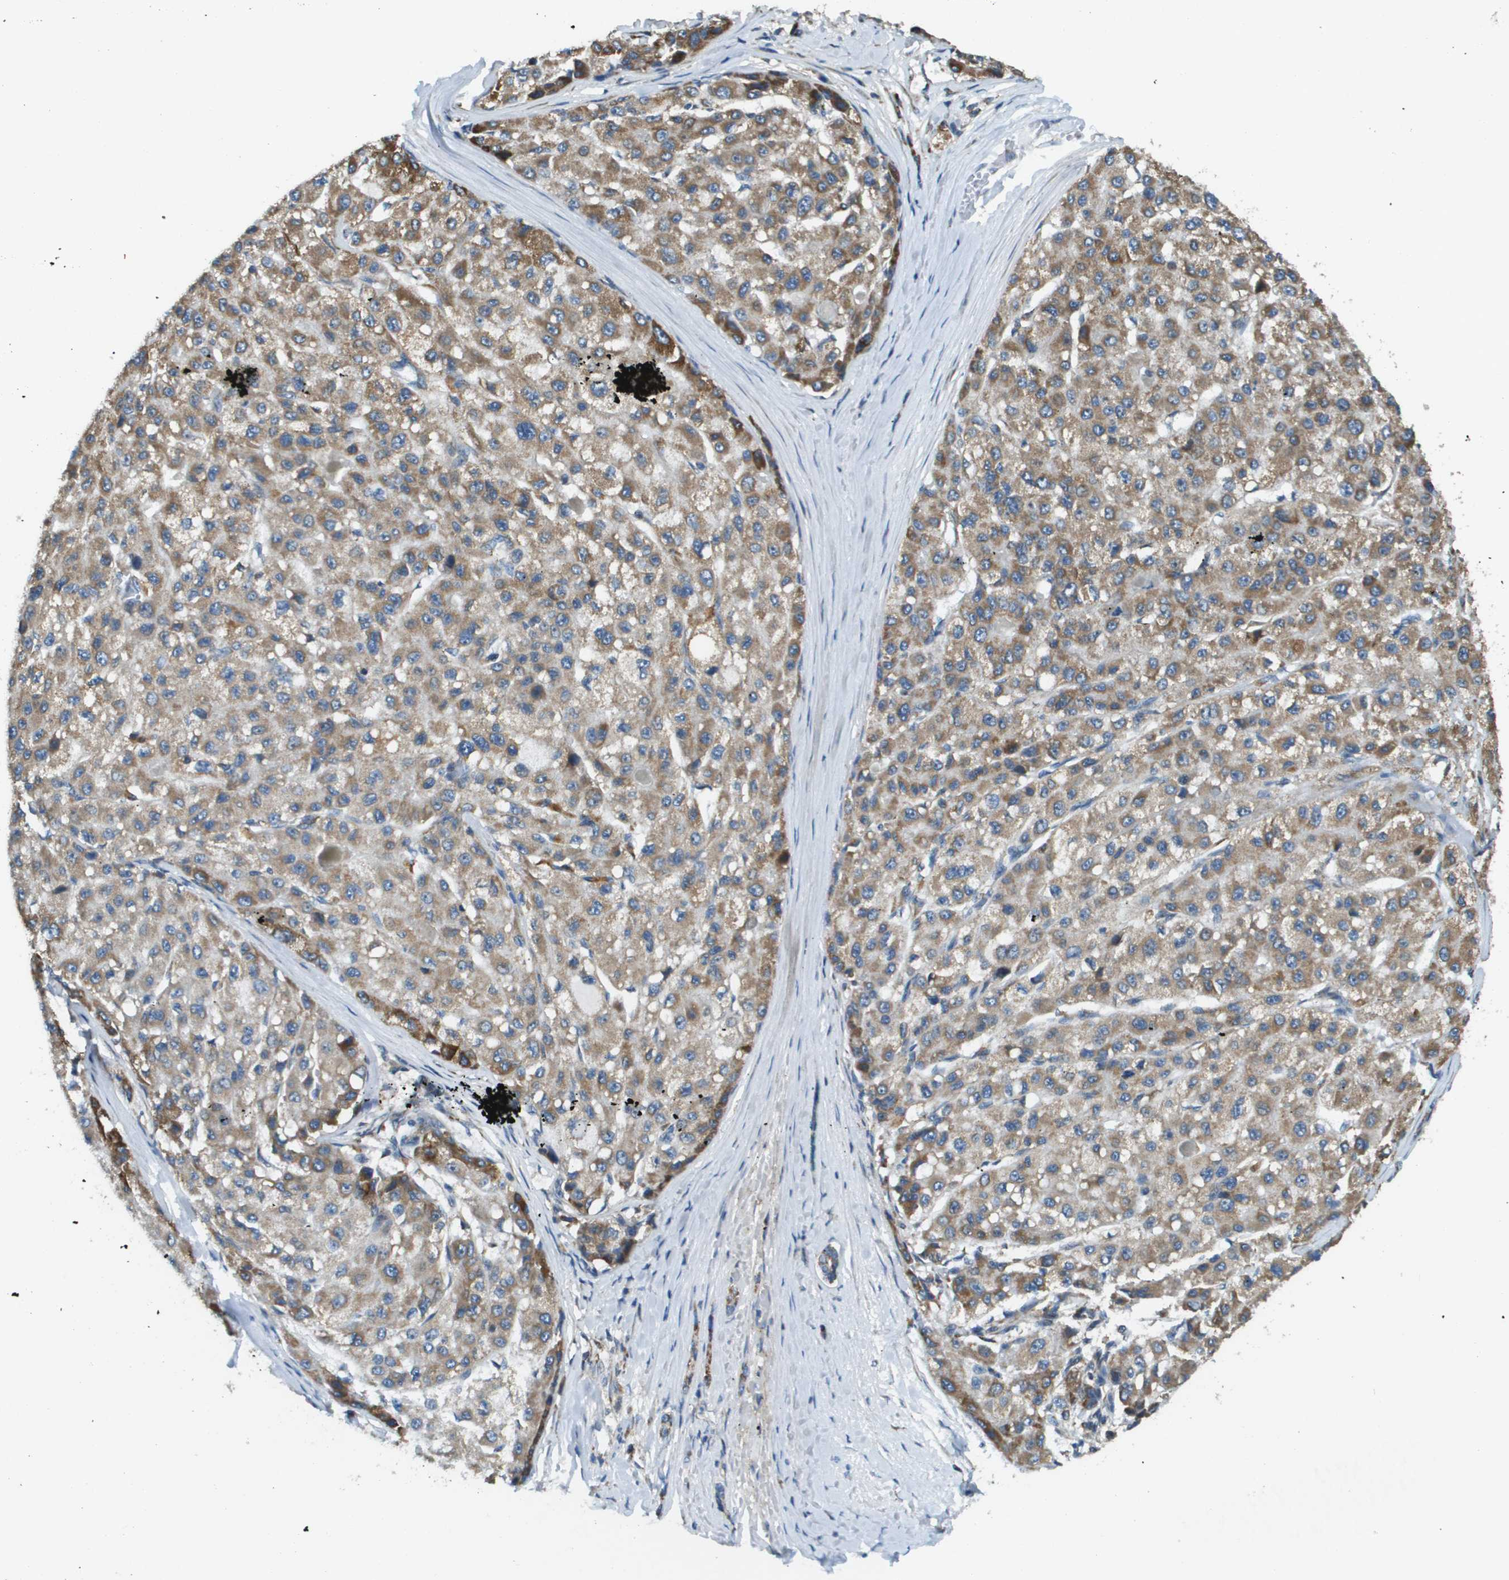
{"staining": {"intensity": "moderate", "quantity": ">75%", "location": "cytoplasmic/membranous"}, "tissue": "liver cancer", "cell_type": "Tumor cells", "image_type": "cancer", "snomed": [{"axis": "morphology", "description": "Carcinoma, Hepatocellular, NOS"}, {"axis": "topography", "description": "Liver"}], "caption": "Immunohistochemical staining of liver cancer reveals medium levels of moderate cytoplasmic/membranous protein staining in approximately >75% of tumor cells.", "gene": "NRK", "patient": {"sex": "male", "age": 80}}